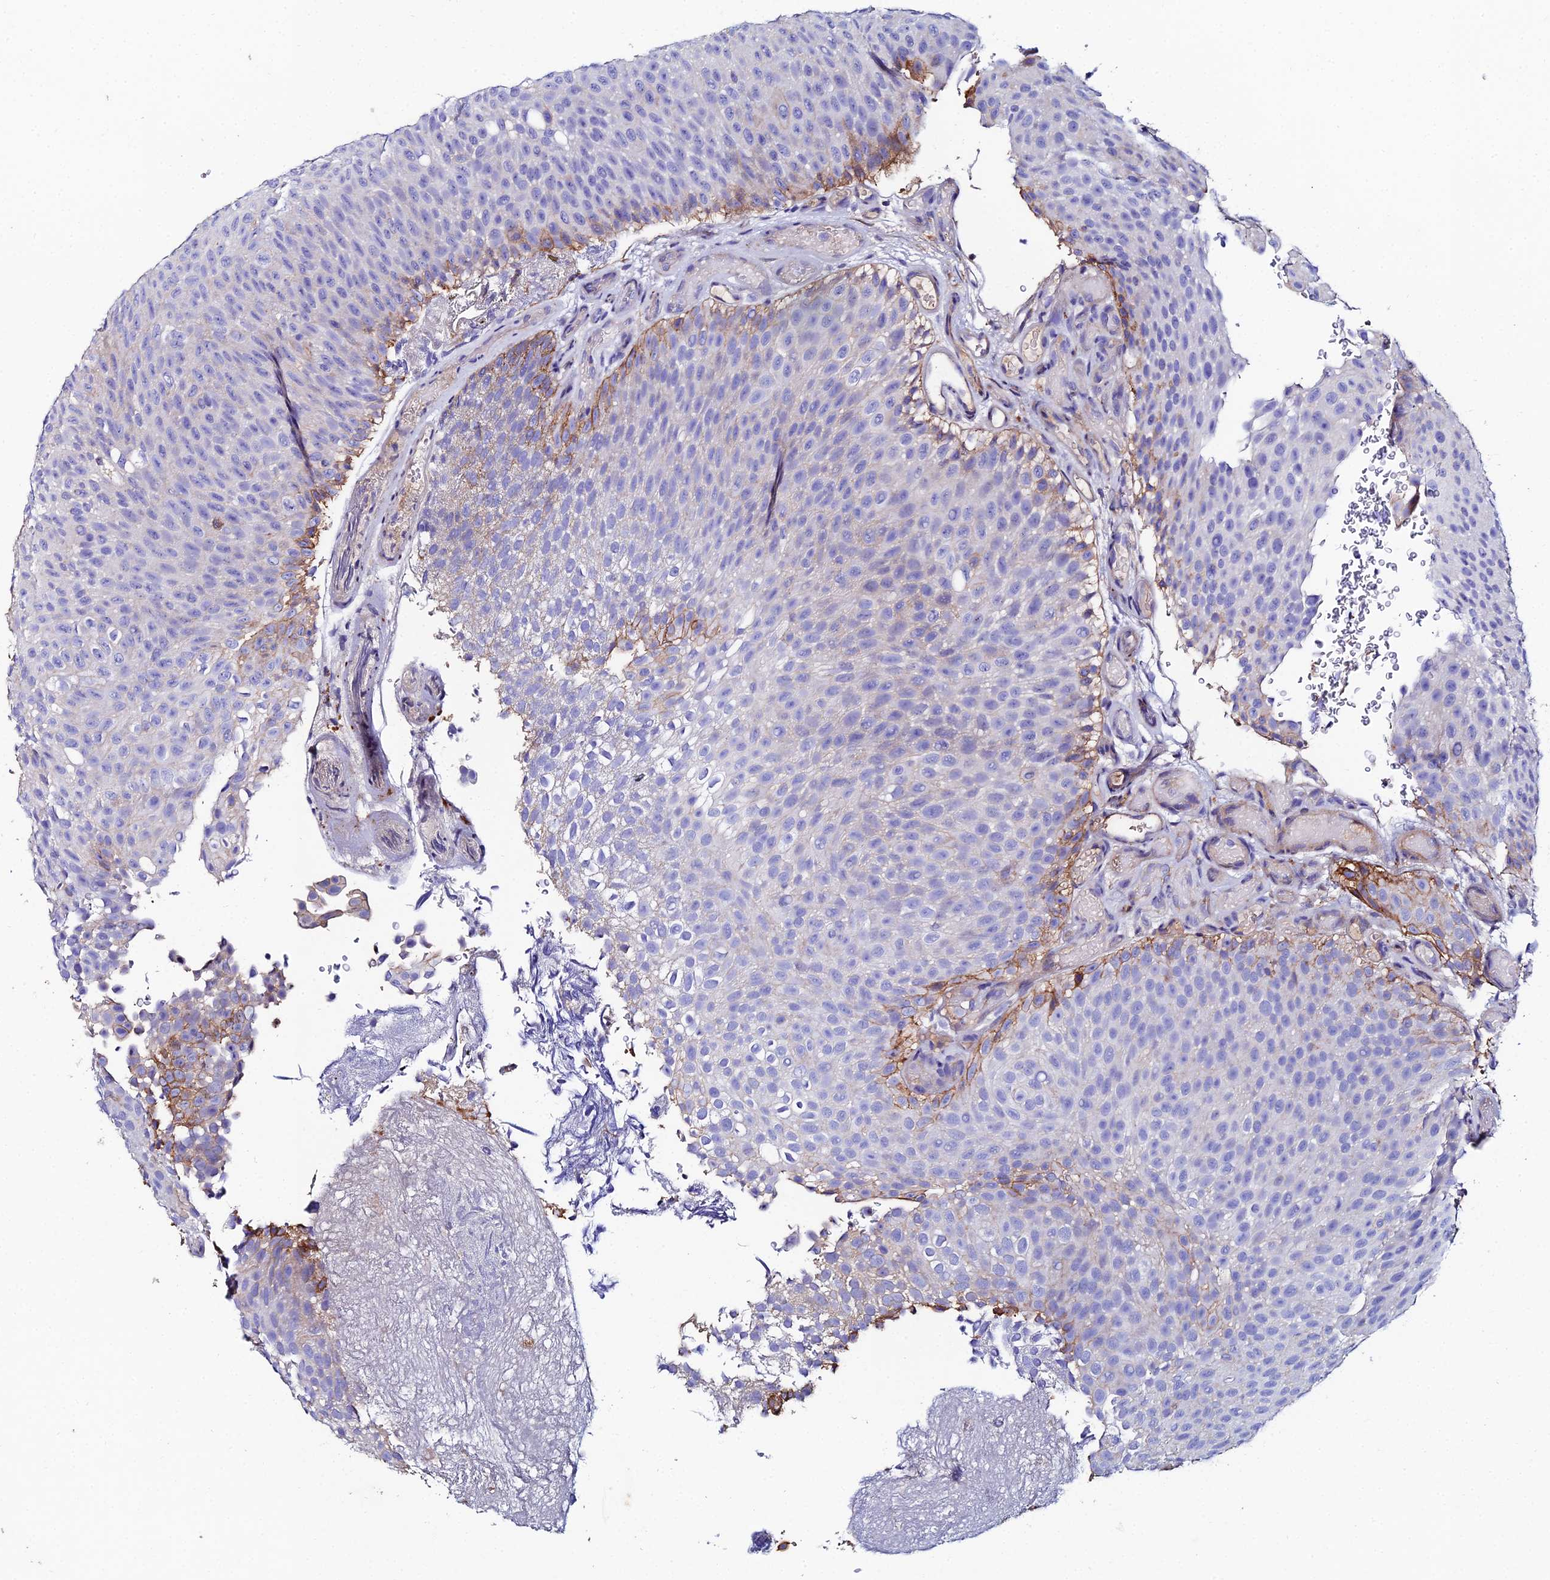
{"staining": {"intensity": "moderate", "quantity": "<25%", "location": "cytoplasmic/membranous"}, "tissue": "urothelial cancer", "cell_type": "Tumor cells", "image_type": "cancer", "snomed": [{"axis": "morphology", "description": "Urothelial carcinoma, Low grade"}, {"axis": "topography", "description": "Urinary bladder"}], "caption": "Moderate cytoplasmic/membranous staining for a protein is seen in approximately <25% of tumor cells of urothelial carcinoma (low-grade) using immunohistochemistry.", "gene": "C6", "patient": {"sex": "male", "age": 78}}